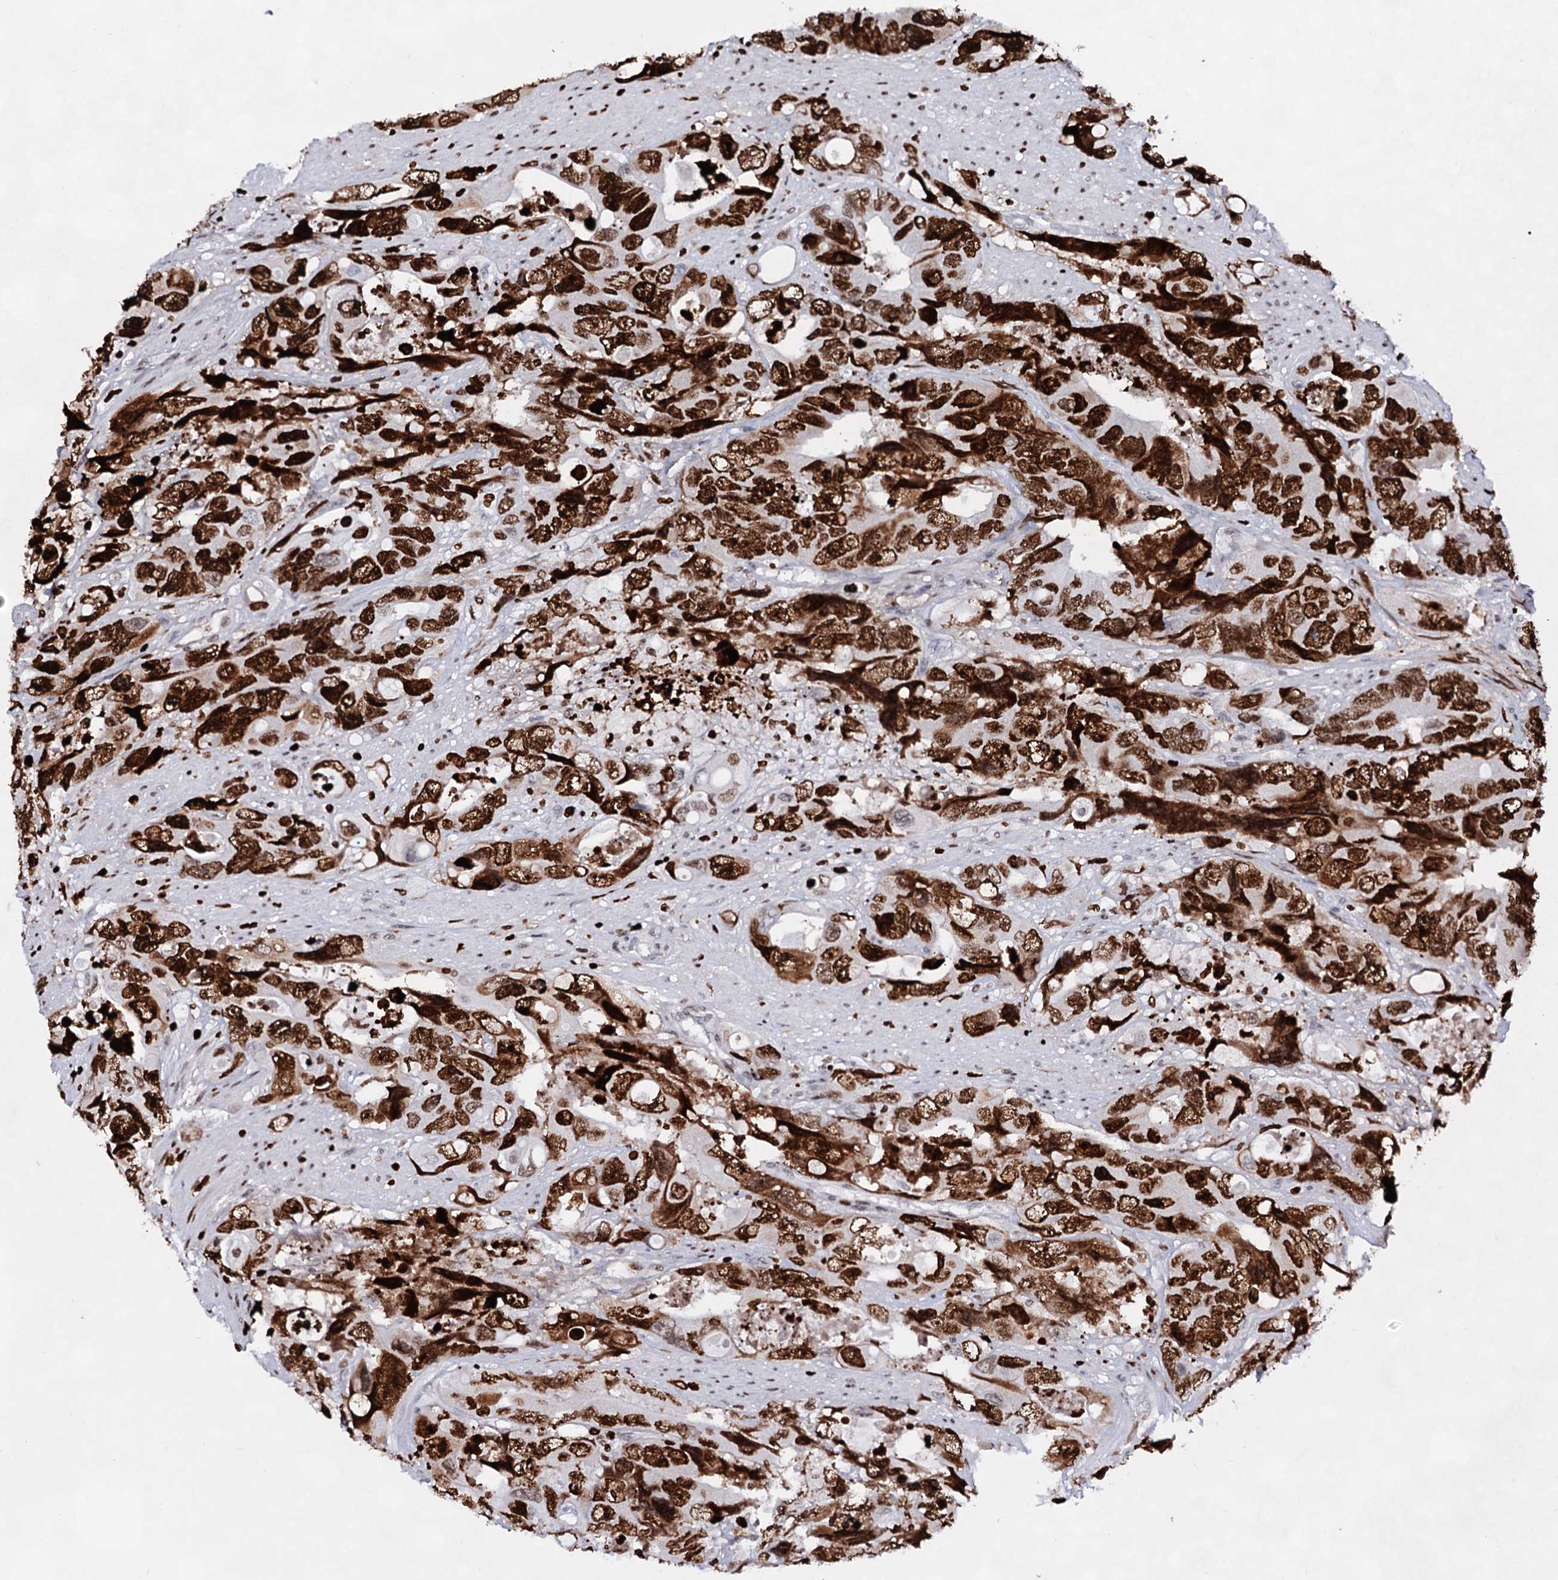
{"staining": {"intensity": "strong", "quantity": ">75%", "location": "nuclear"}, "tissue": "colorectal cancer", "cell_type": "Tumor cells", "image_type": "cancer", "snomed": [{"axis": "morphology", "description": "Adenocarcinoma, NOS"}, {"axis": "topography", "description": "Rectum"}], "caption": "High-power microscopy captured an immunohistochemistry image of colorectal cancer (adenocarcinoma), revealing strong nuclear expression in about >75% of tumor cells. (DAB = brown stain, brightfield microscopy at high magnification).", "gene": "HMGB2", "patient": {"sex": "male", "age": 57}}